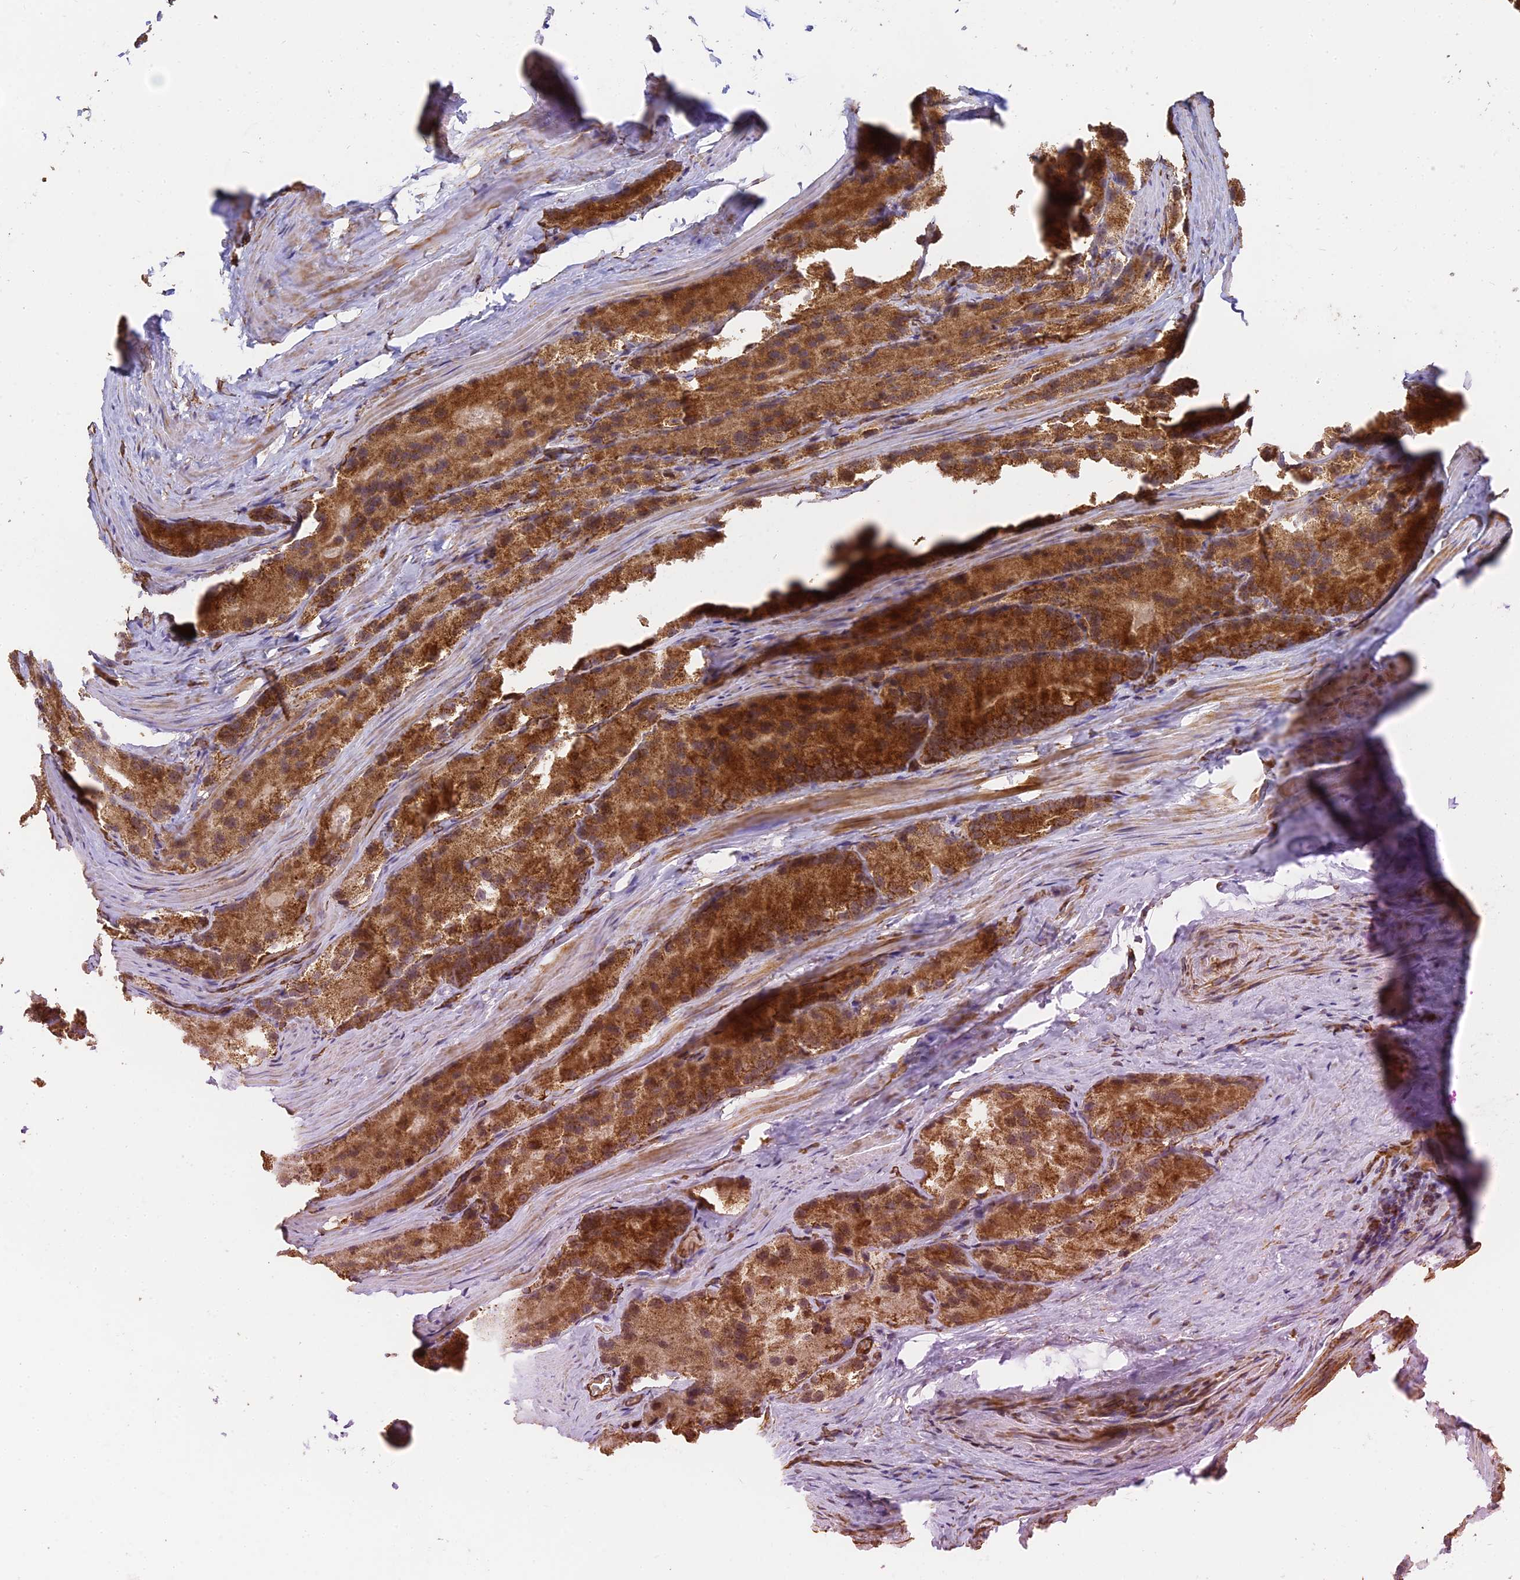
{"staining": {"intensity": "strong", "quantity": ">75%", "location": "cytoplasmic/membranous"}, "tissue": "prostate cancer", "cell_type": "Tumor cells", "image_type": "cancer", "snomed": [{"axis": "morphology", "description": "Adenocarcinoma, Low grade"}, {"axis": "topography", "description": "Prostate"}], "caption": "Tumor cells exhibit strong cytoplasmic/membranous staining in about >75% of cells in prostate cancer.", "gene": "DSTYK", "patient": {"sex": "male", "age": 69}}